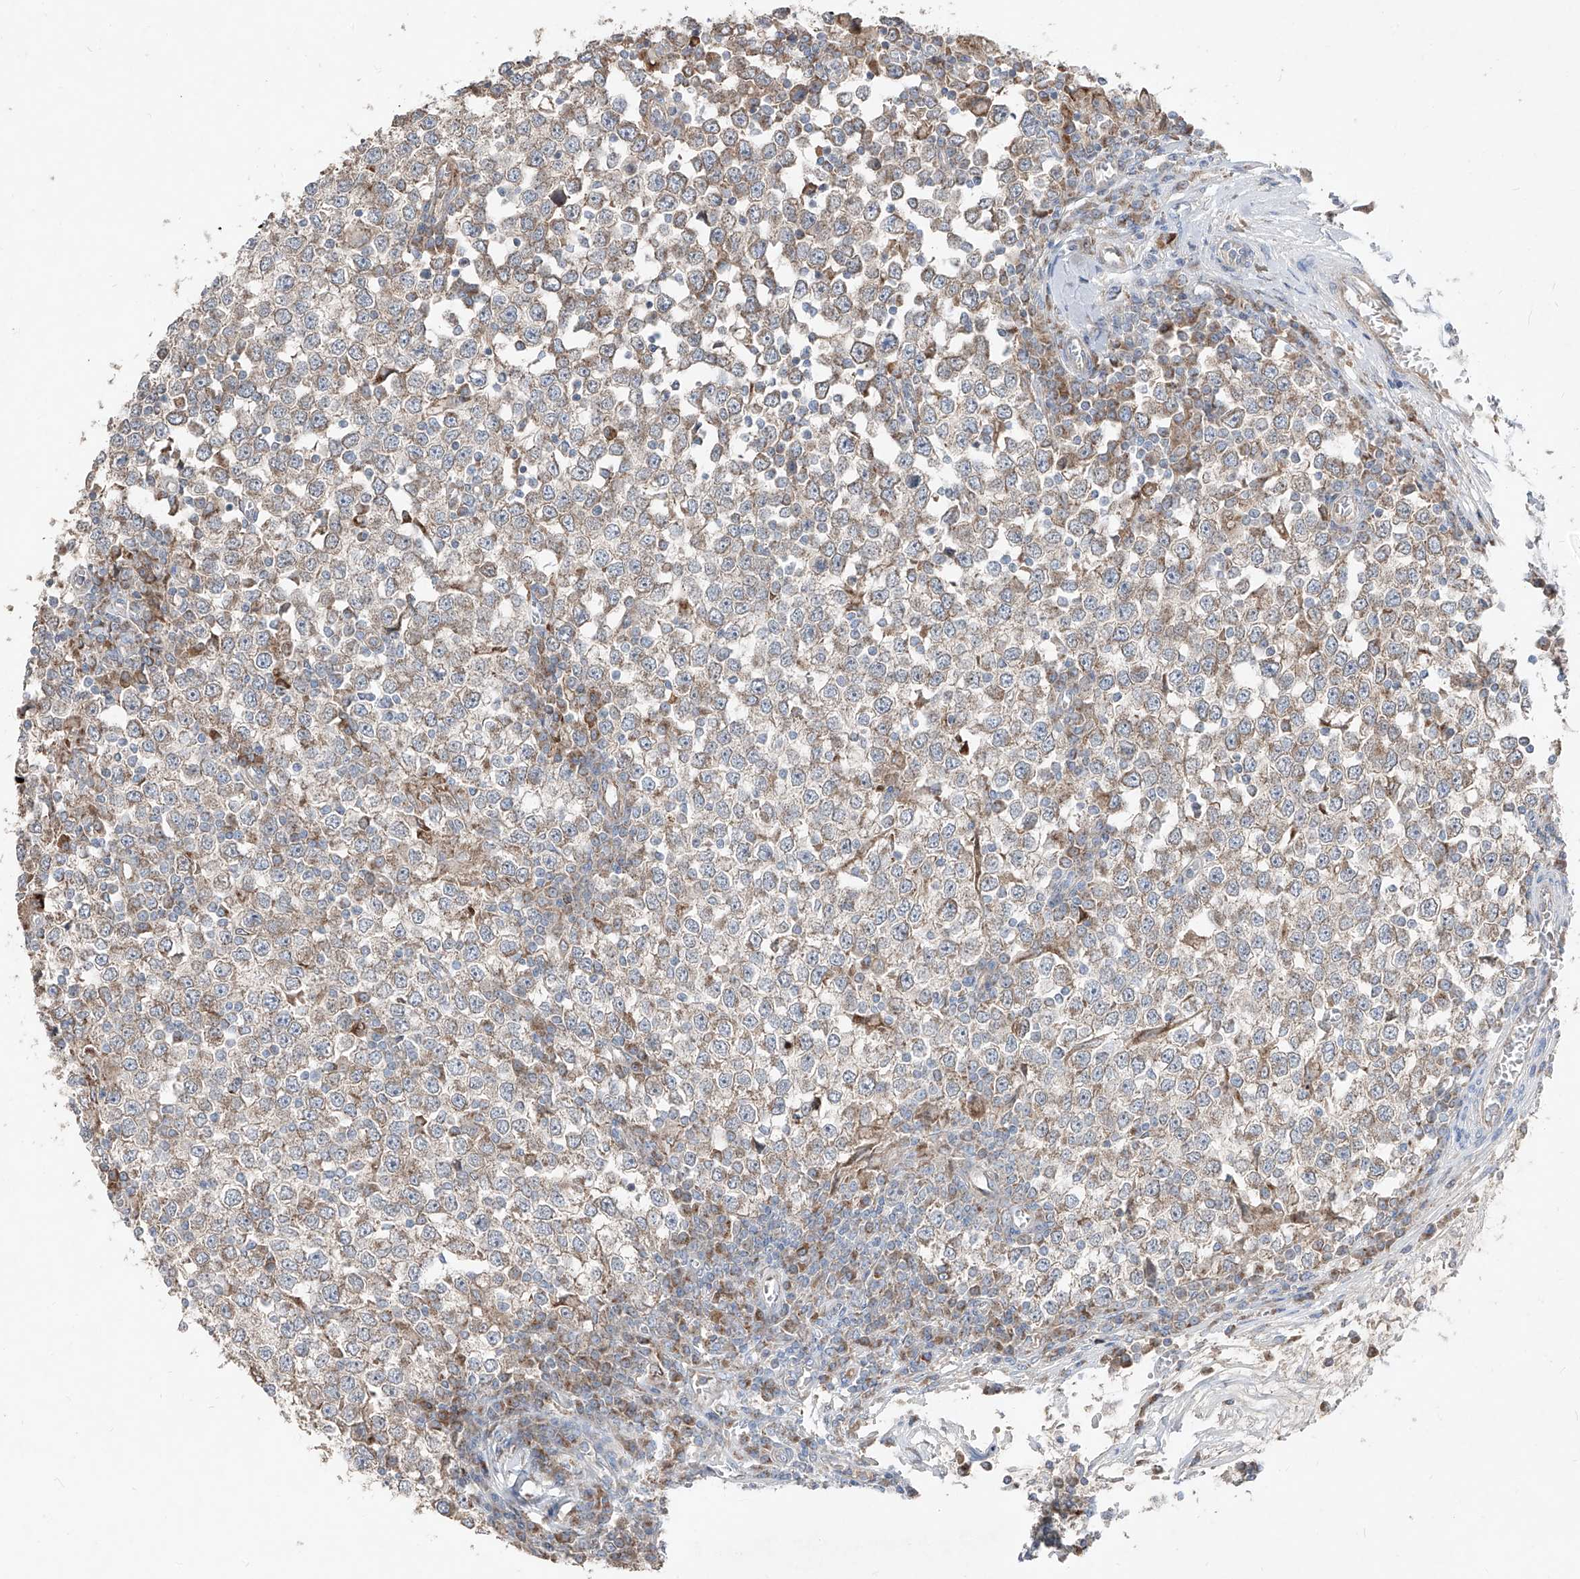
{"staining": {"intensity": "moderate", "quantity": "25%-75%", "location": "cytoplasmic/membranous"}, "tissue": "testis cancer", "cell_type": "Tumor cells", "image_type": "cancer", "snomed": [{"axis": "morphology", "description": "Seminoma, NOS"}, {"axis": "topography", "description": "Testis"}], "caption": "This histopathology image demonstrates IHC staining of human testis cancer, with medium moderate cytoplasmic/membranous staining in about 25%-75% of tumor cells.", "gene": "ABCD3", "patient": {"sex": "male", "age": 65}}